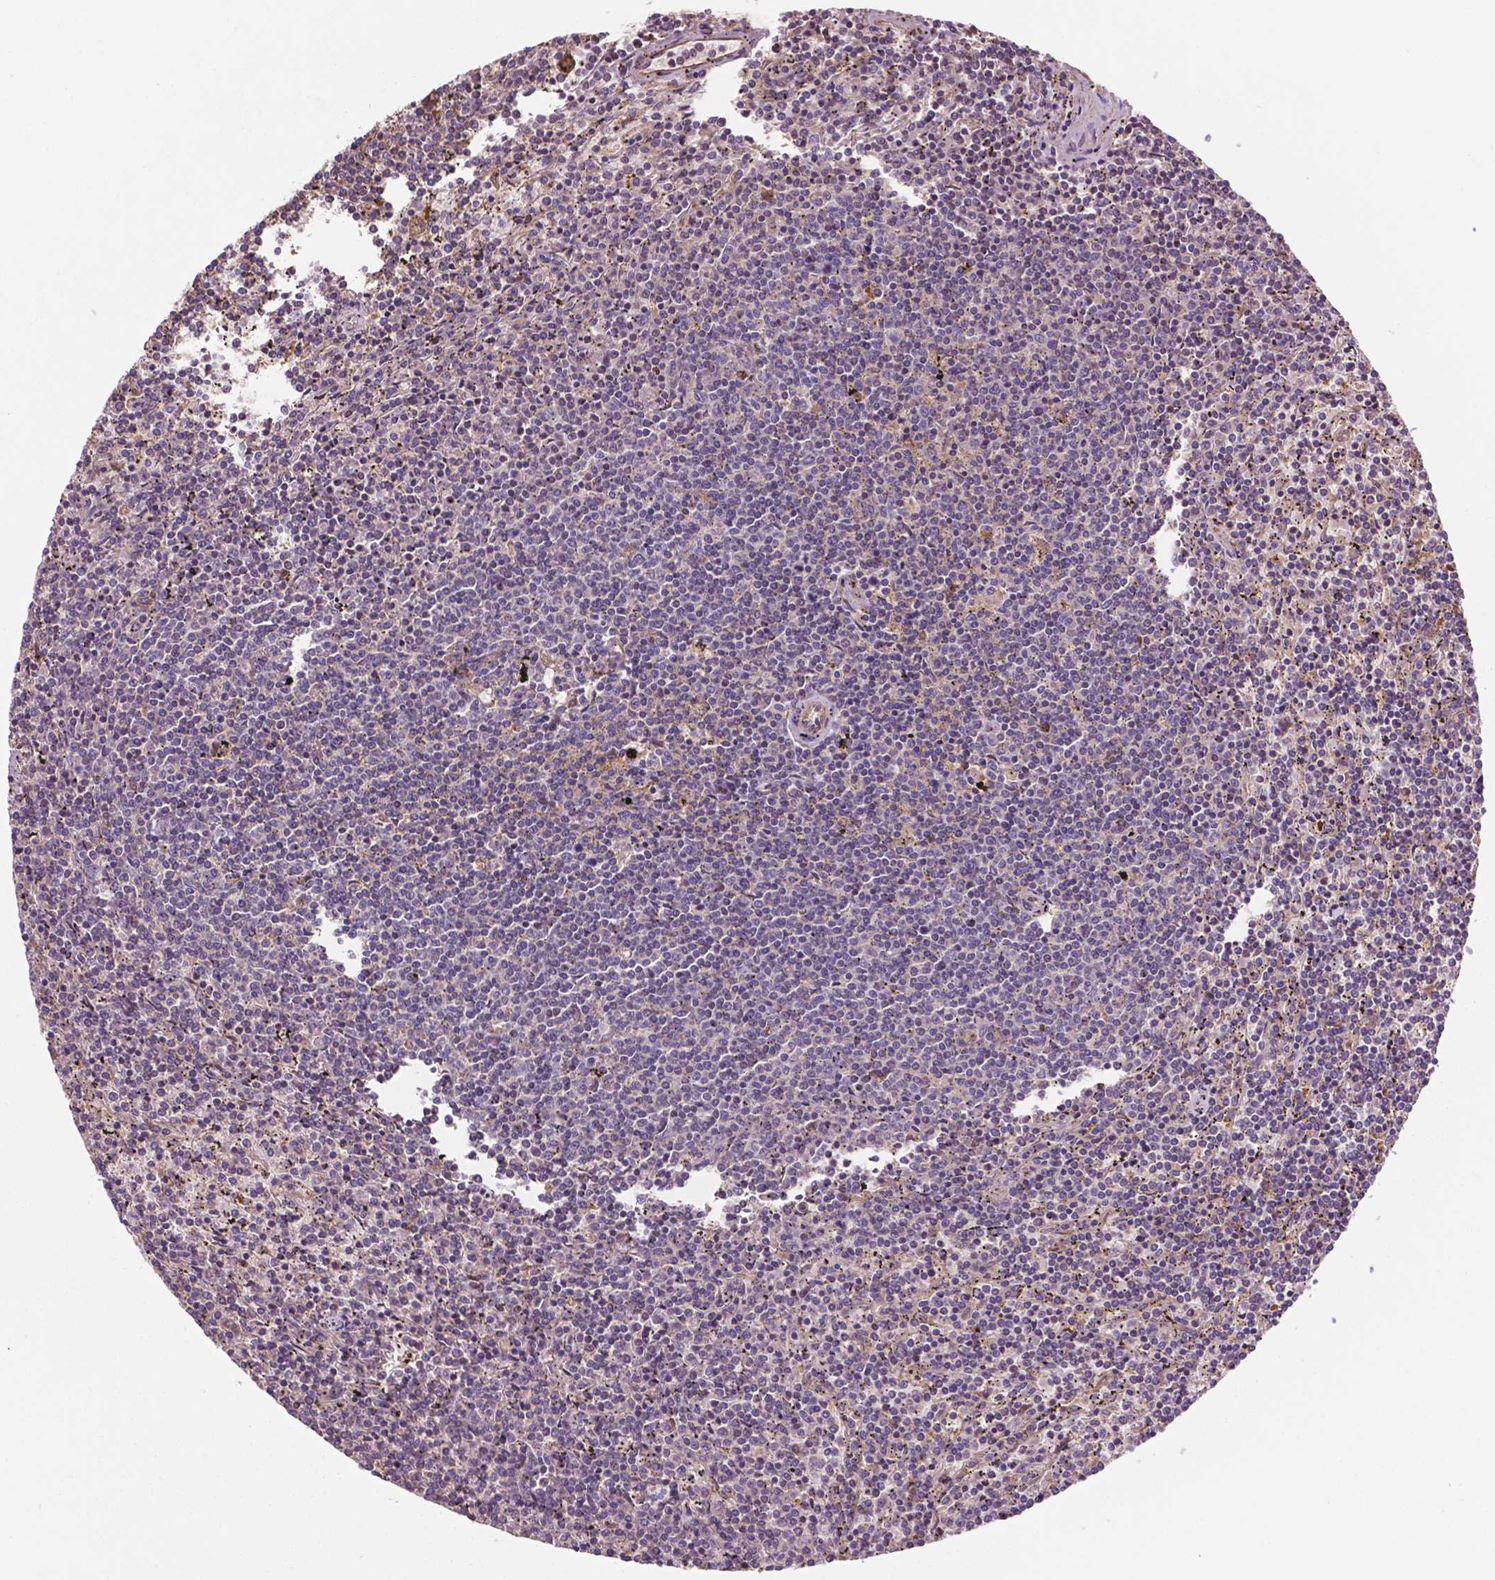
{"staining": {"intensity": "negative", "quantity": "none", "location": "none"}, "tissue": "lymphoma", "cell_type": "Tumor cells", "image_type": "cancer", "snomed": [{"axis": "morphology", "description": "Malignant lymphoma, non-Hodgkin's type, Low grade"}, {"axis": "topography", "description": "Spleen"}], "caption": "Immunohistochemistry (IHC) of low-grade malignant lymphoma, non-Hodgkin's type exhibits no positivity in tumor cells.", "gene": "GJA9", "patient": {"sex": "female", "age": 50}}